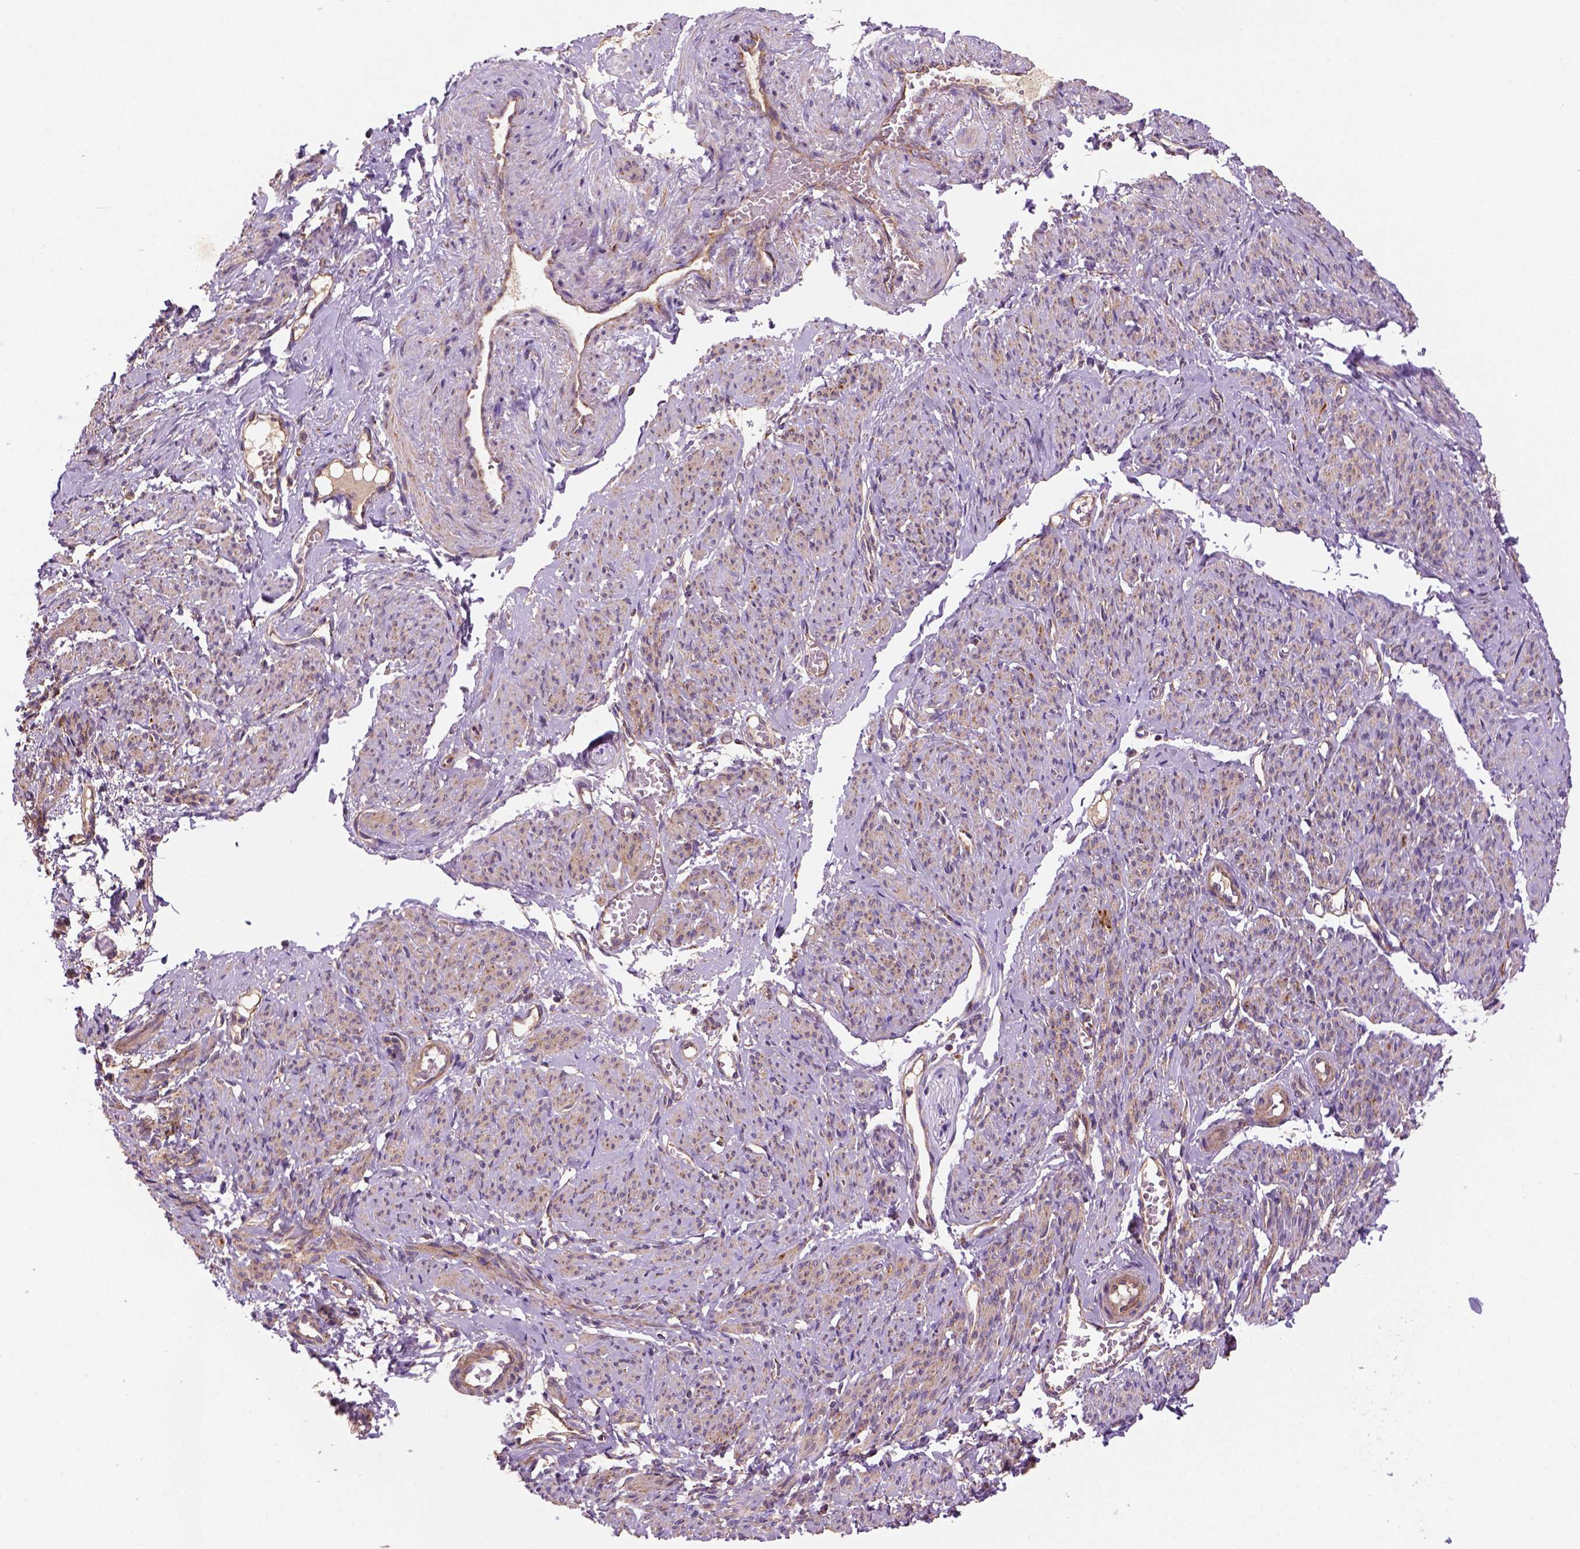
{"staining": {"intensity": "weak", "quantity": "25%-75%", "location": "cytoplasmic/membranous"}, "tissue": "smooth muscle", "cell_type": "Smooth muscle cells", "image_type": "normal", "snomed": [{"axis": "morphology", "description": "Normal tissue, NOS"}, {"axis": "topography", "description": "Smooth muscle"}], "caption": "Immunohistochemical staining of normal smooth muscle displays low levels of weak cytoplasmic/membranous expression in approximately 25%-75% of smooth muscle cells.", "gene": "WARS2", "patient": {"sex": "female", "age": 65}}